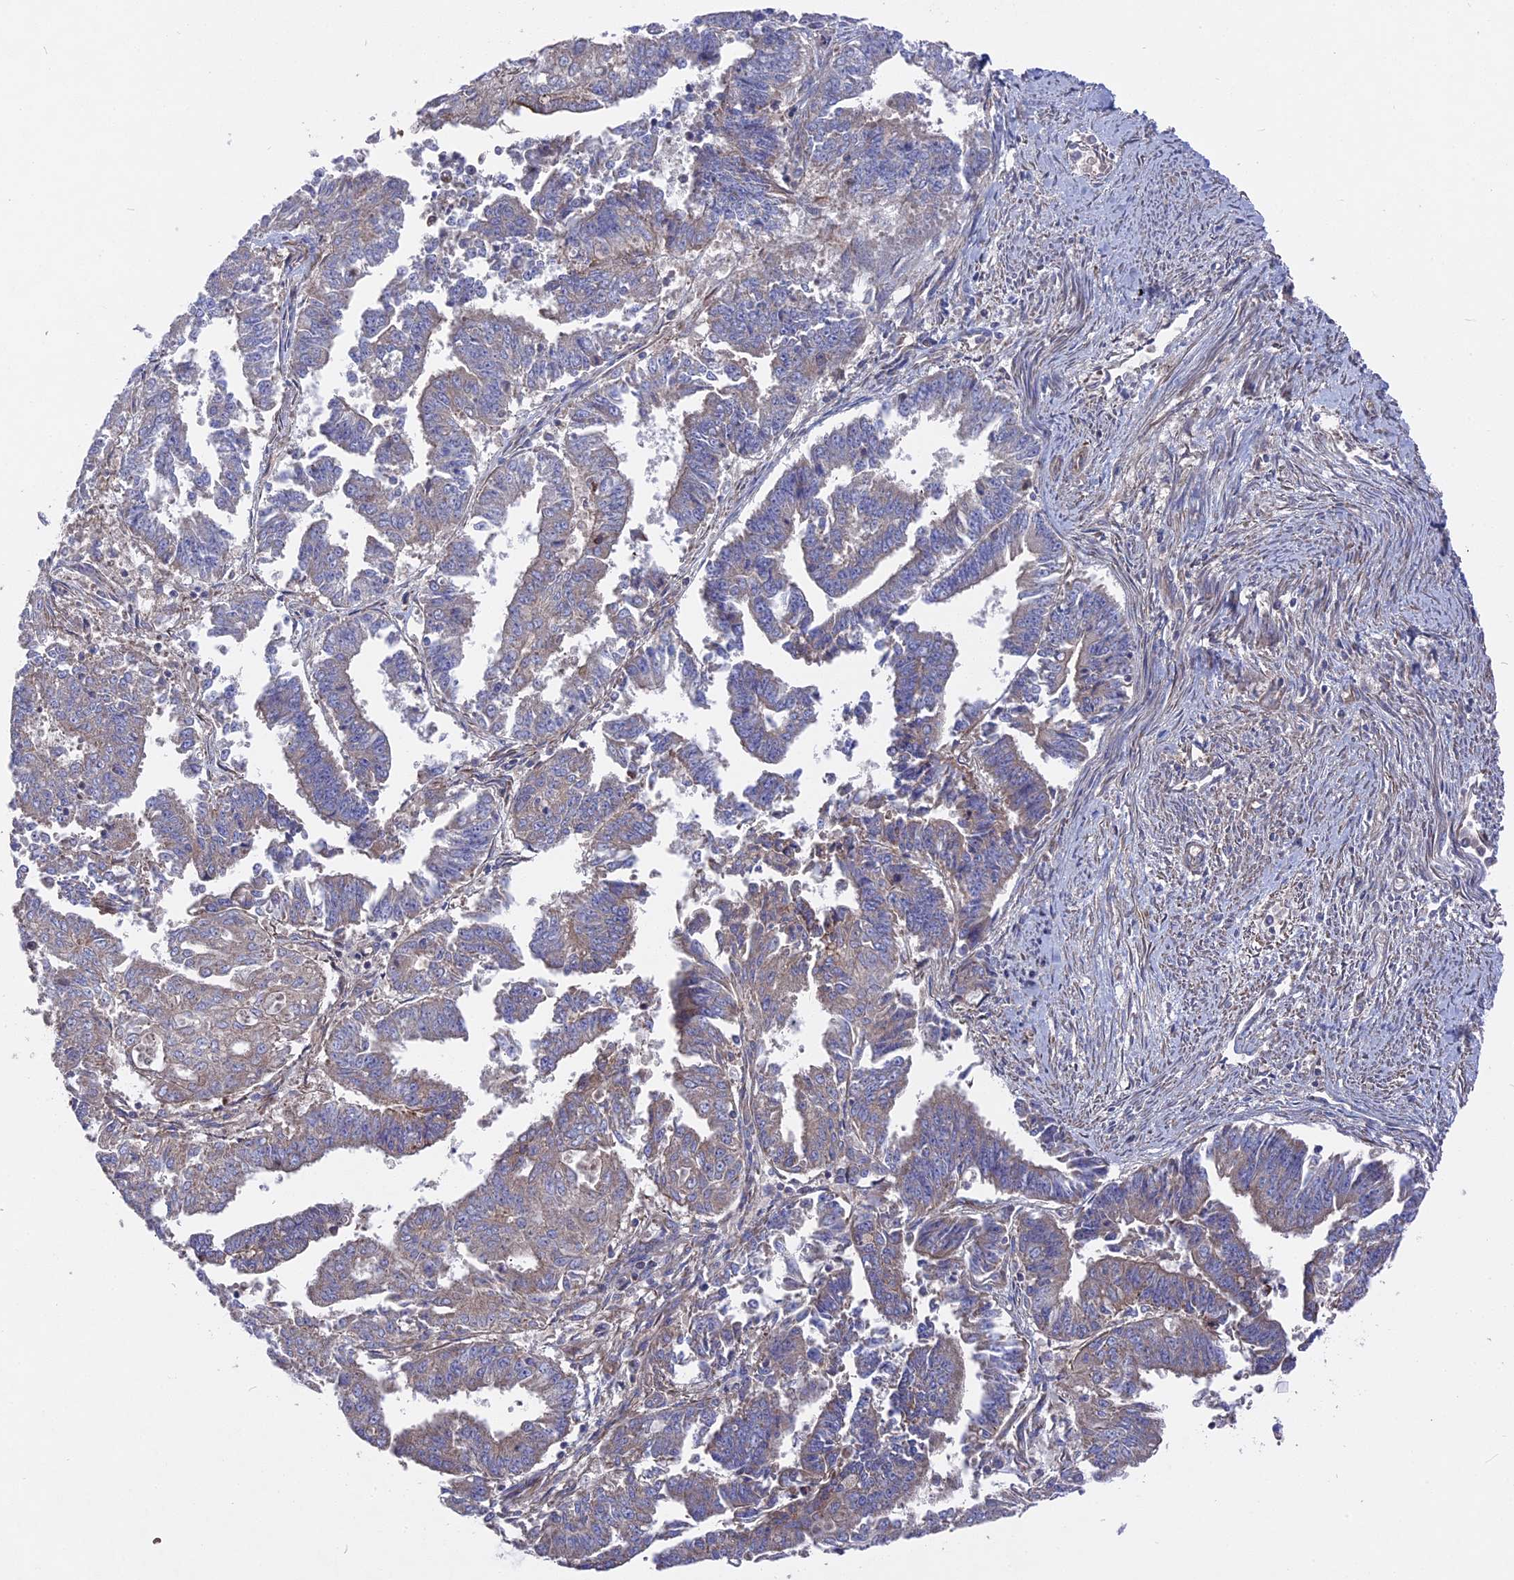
{"staining": {"intensity": "weak", "quantity": "25%-75%", "location": "cytoplasmic/membranous"}, "tissue": "endometrial cancer", "cell_type": "Tumor cells", "image_type": "cancer", "snomed": [{"axis": "morphology", "description": "Adenocarcinoma, NOS"}, {"axis": "topography", "description": "Endometrium"}], "caption": "This image displays immunohistochemistry staining of adenocarcinoma (endometrial), with low weak cytoplasmic/membranous staining in approximately 25%-75% of tumor cells.", "gene": "TELO2", "patient": {"sex": "female", "age": 73}}